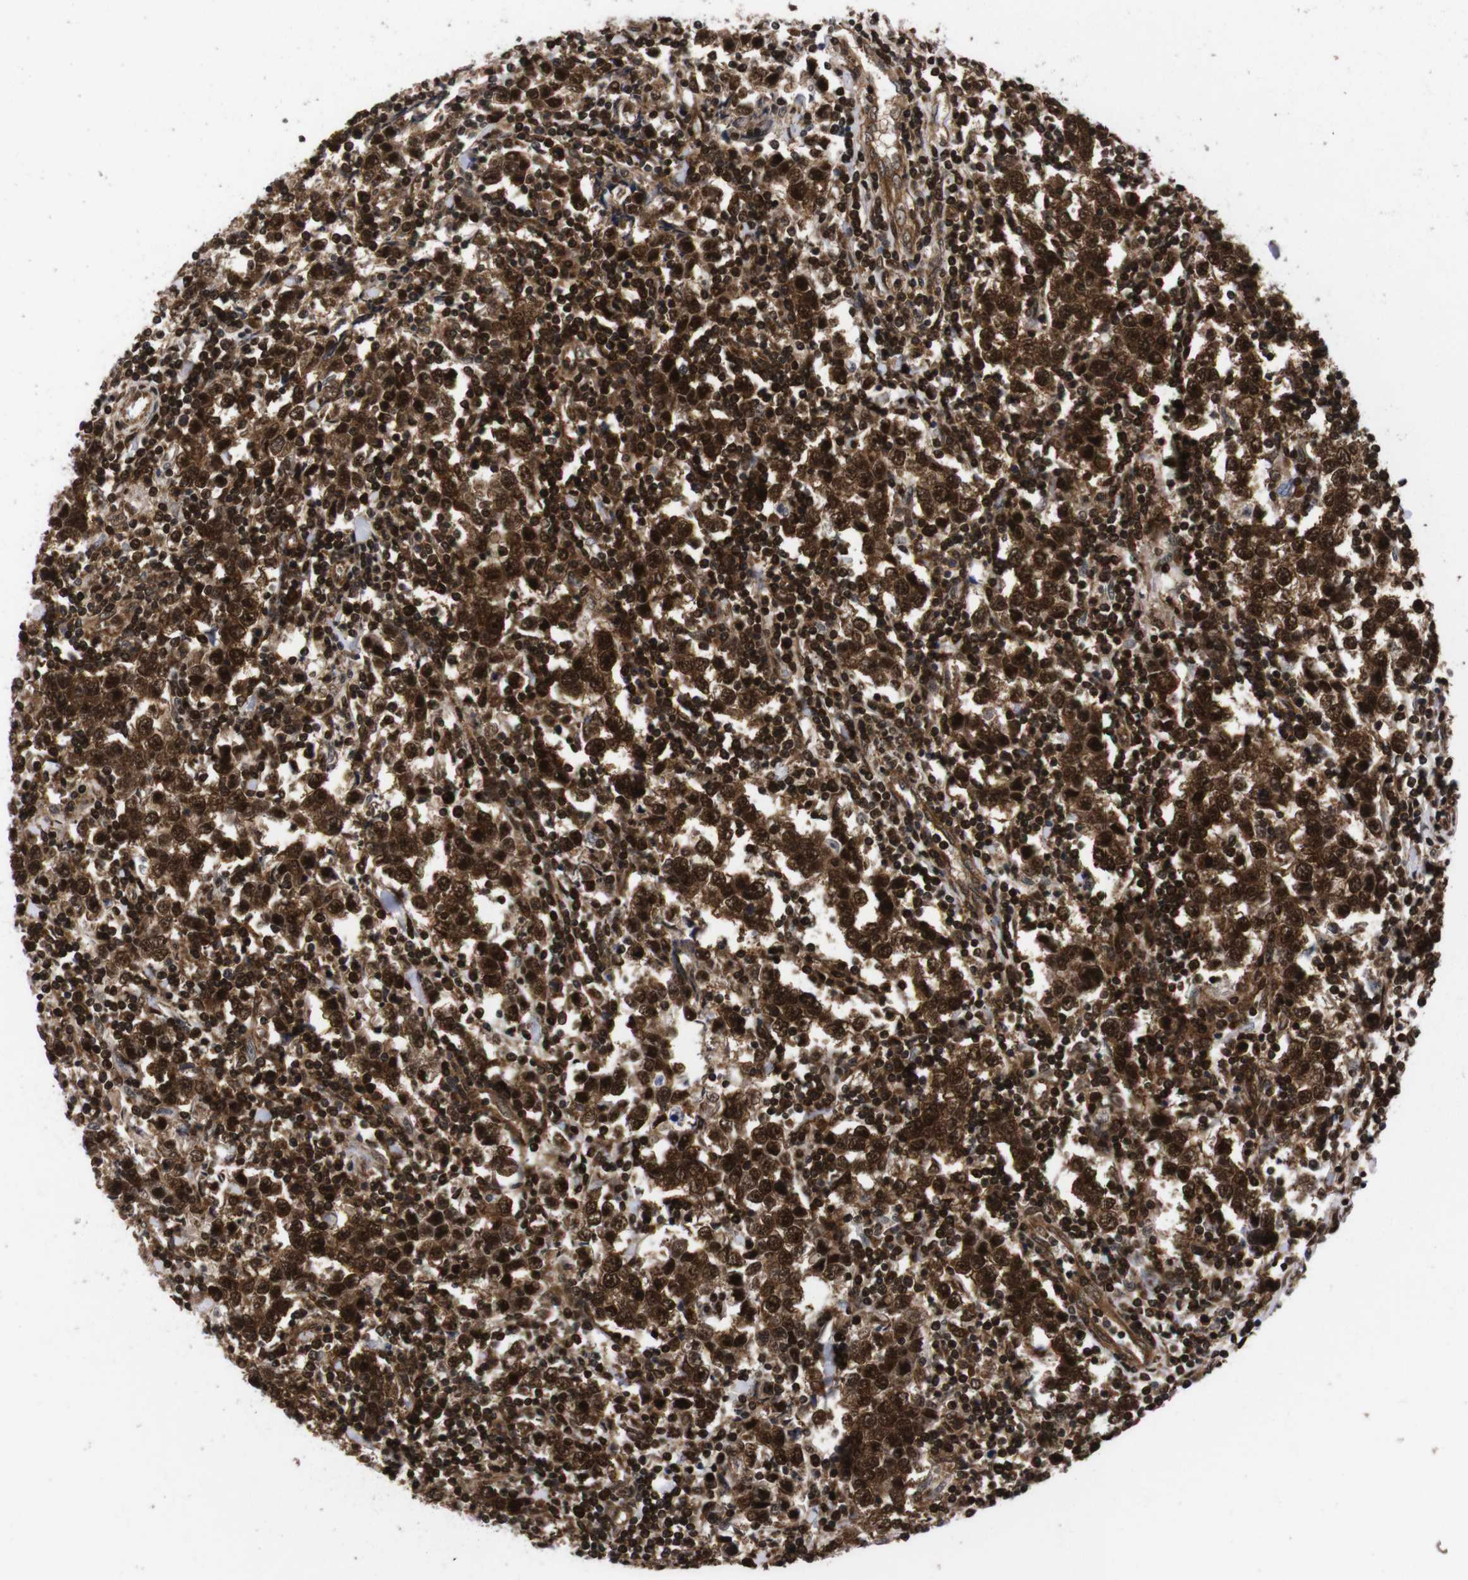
{"staining": {"intensity": "strong", "quantity": ">75%", "location": "cytoplasmic/membranous,nuclear"}, "tissue": "testis cancer", "cell_type": "Tumor cells", "image_type": "cancer", "snomed": [{"axis": "morphology", "description": "Seminoma, NOS"}, {"axis": "morphology", "description": "Carcinoma, Embryonal, NOS"}, {"axis": "topography", "description": "Testis"}], "caption": "Seminoma (testis) stained for a protein demonstrates strong cytoplasmic/membranous and nuclear positivity in tumor cells.", "gene": "UBQLN2", "patient": {"sex": "male", "age": 36}}